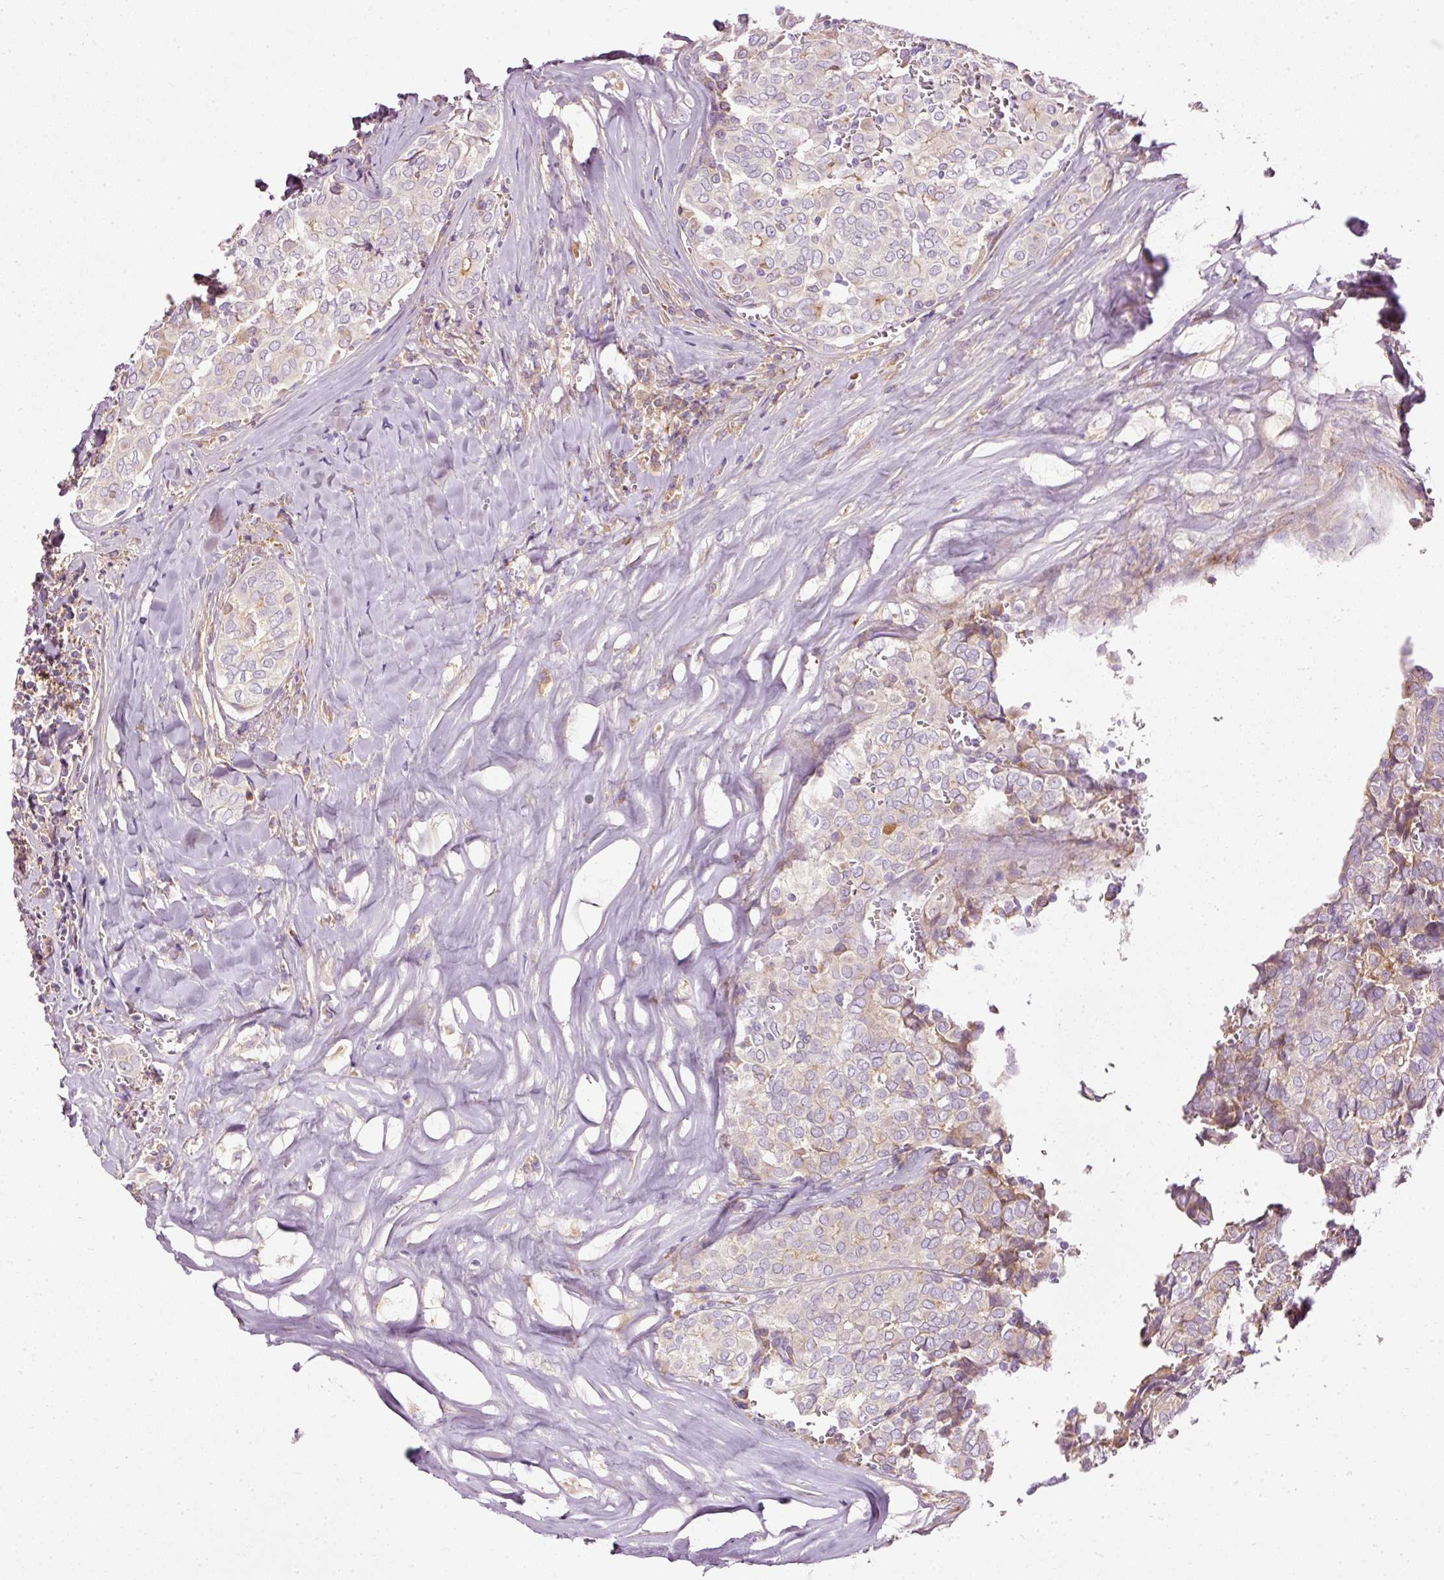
{"staining": {"intensity": "weak", "quantity": "<25%", "location": "cytoplasmic/membranous"}, "tissue": "thyroid cancer", "cell_type": "Tumor cells", "image_type": "cancer", "snomed": [{"axis": "morphology", "description": "Papillary adenocarcinoma, NOS"}, {"axis": "topography", "description": "Thyroid gland"}], "caption": "This is an immunohistochemistry micrograph of human papillary adenocarcinoma (thyroid). There is no expression in tumor cells.", "gene": "PAQR9", "patient": {"sex": "female", "age": 30}}